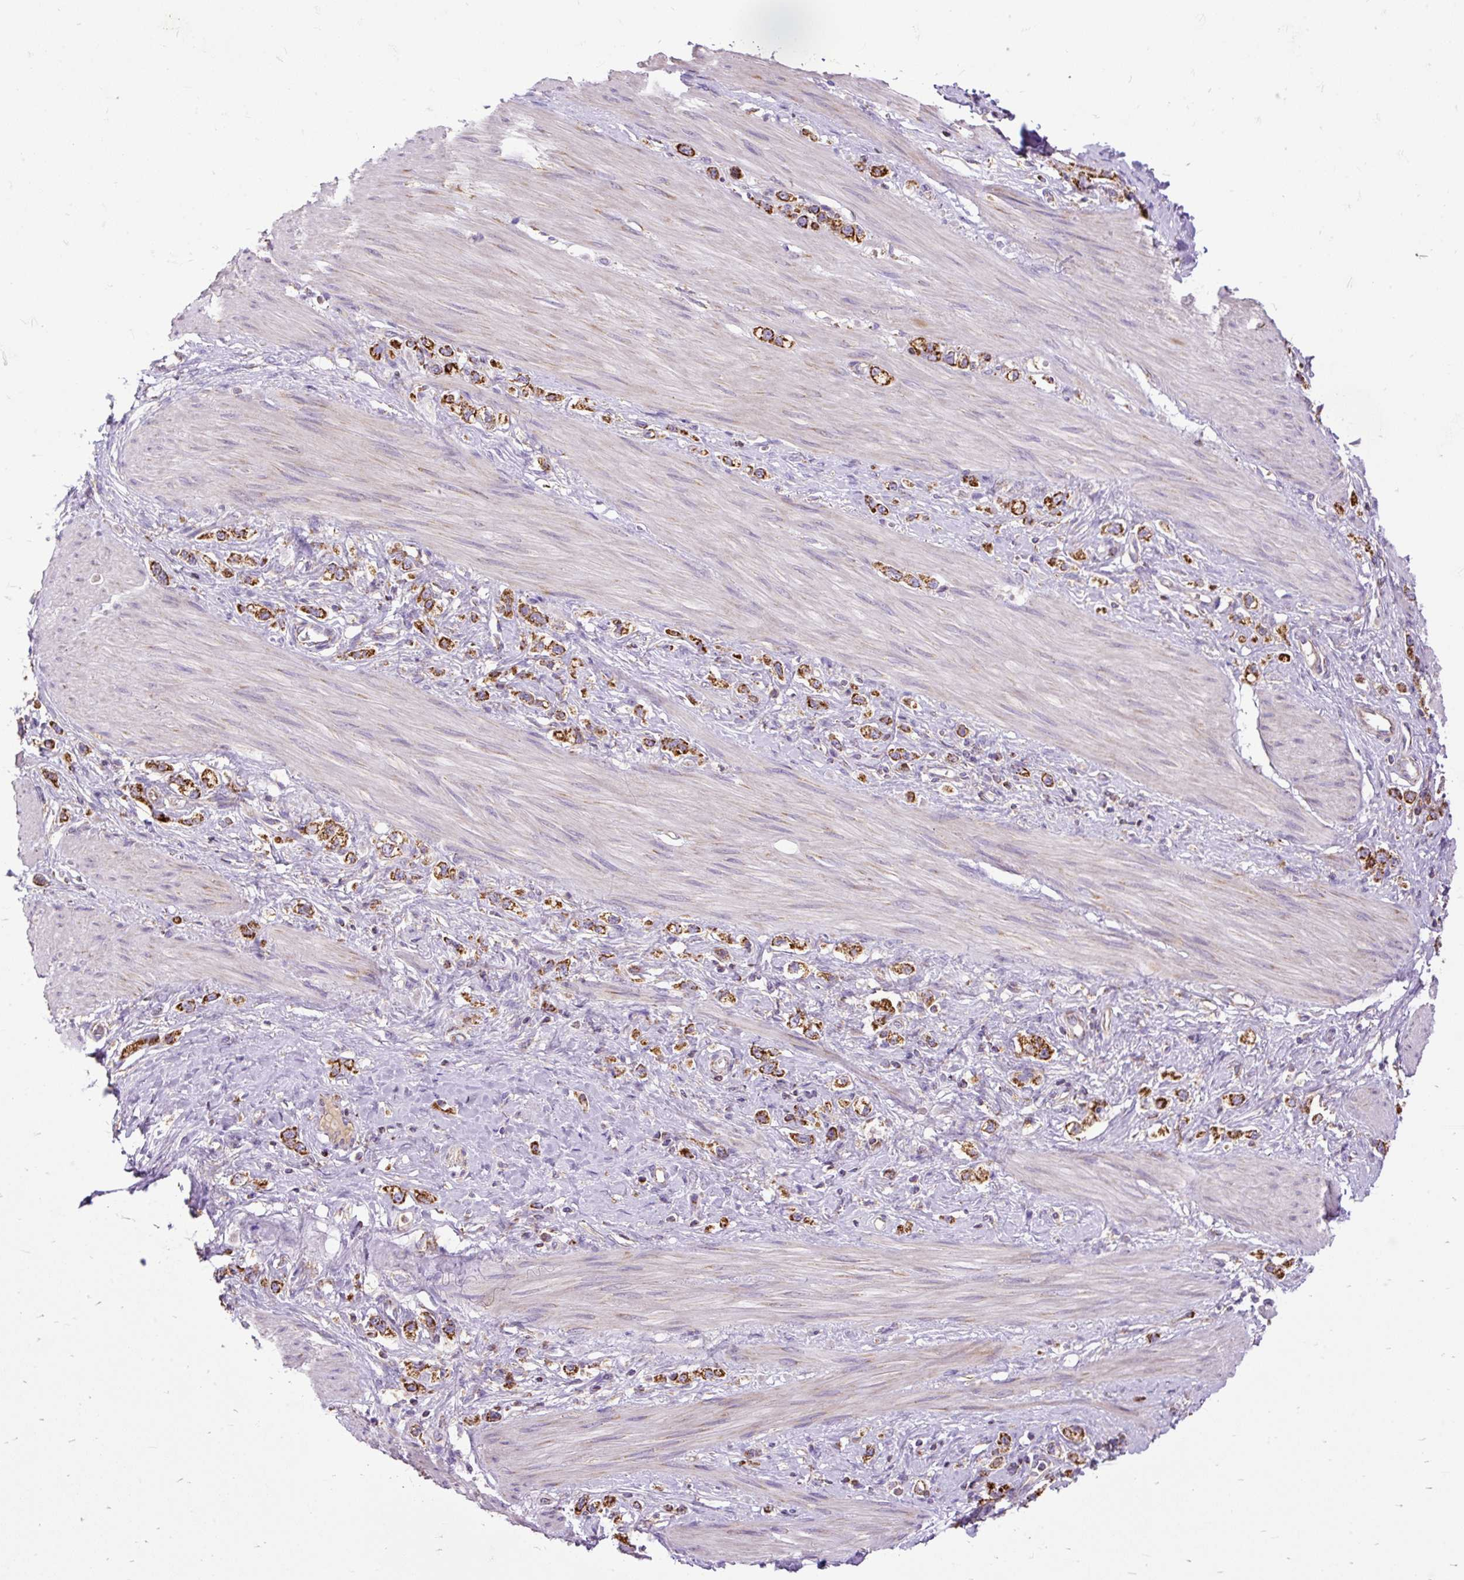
{"staining": {"intensity": "strong", "quantity": ">75%", "location": "cytoplasmic/membranous"}, "tissue": "stomach cancer", "cell_type": "Tumor cells", "image_type": "cancer", "snomed": [{"axis": "morphology", "description": "Adenocarcinoma, NOS"}, {"axis": "topography", "description": "Stomach"}], "caption": "Immunohistochemical staining of stomach cancer exhibits strong cytoplasmic/membranous protein staining in about >75% of tumor cells.", "gene": "TOMM40", "patient": {"sex": "female", "age": 65}}